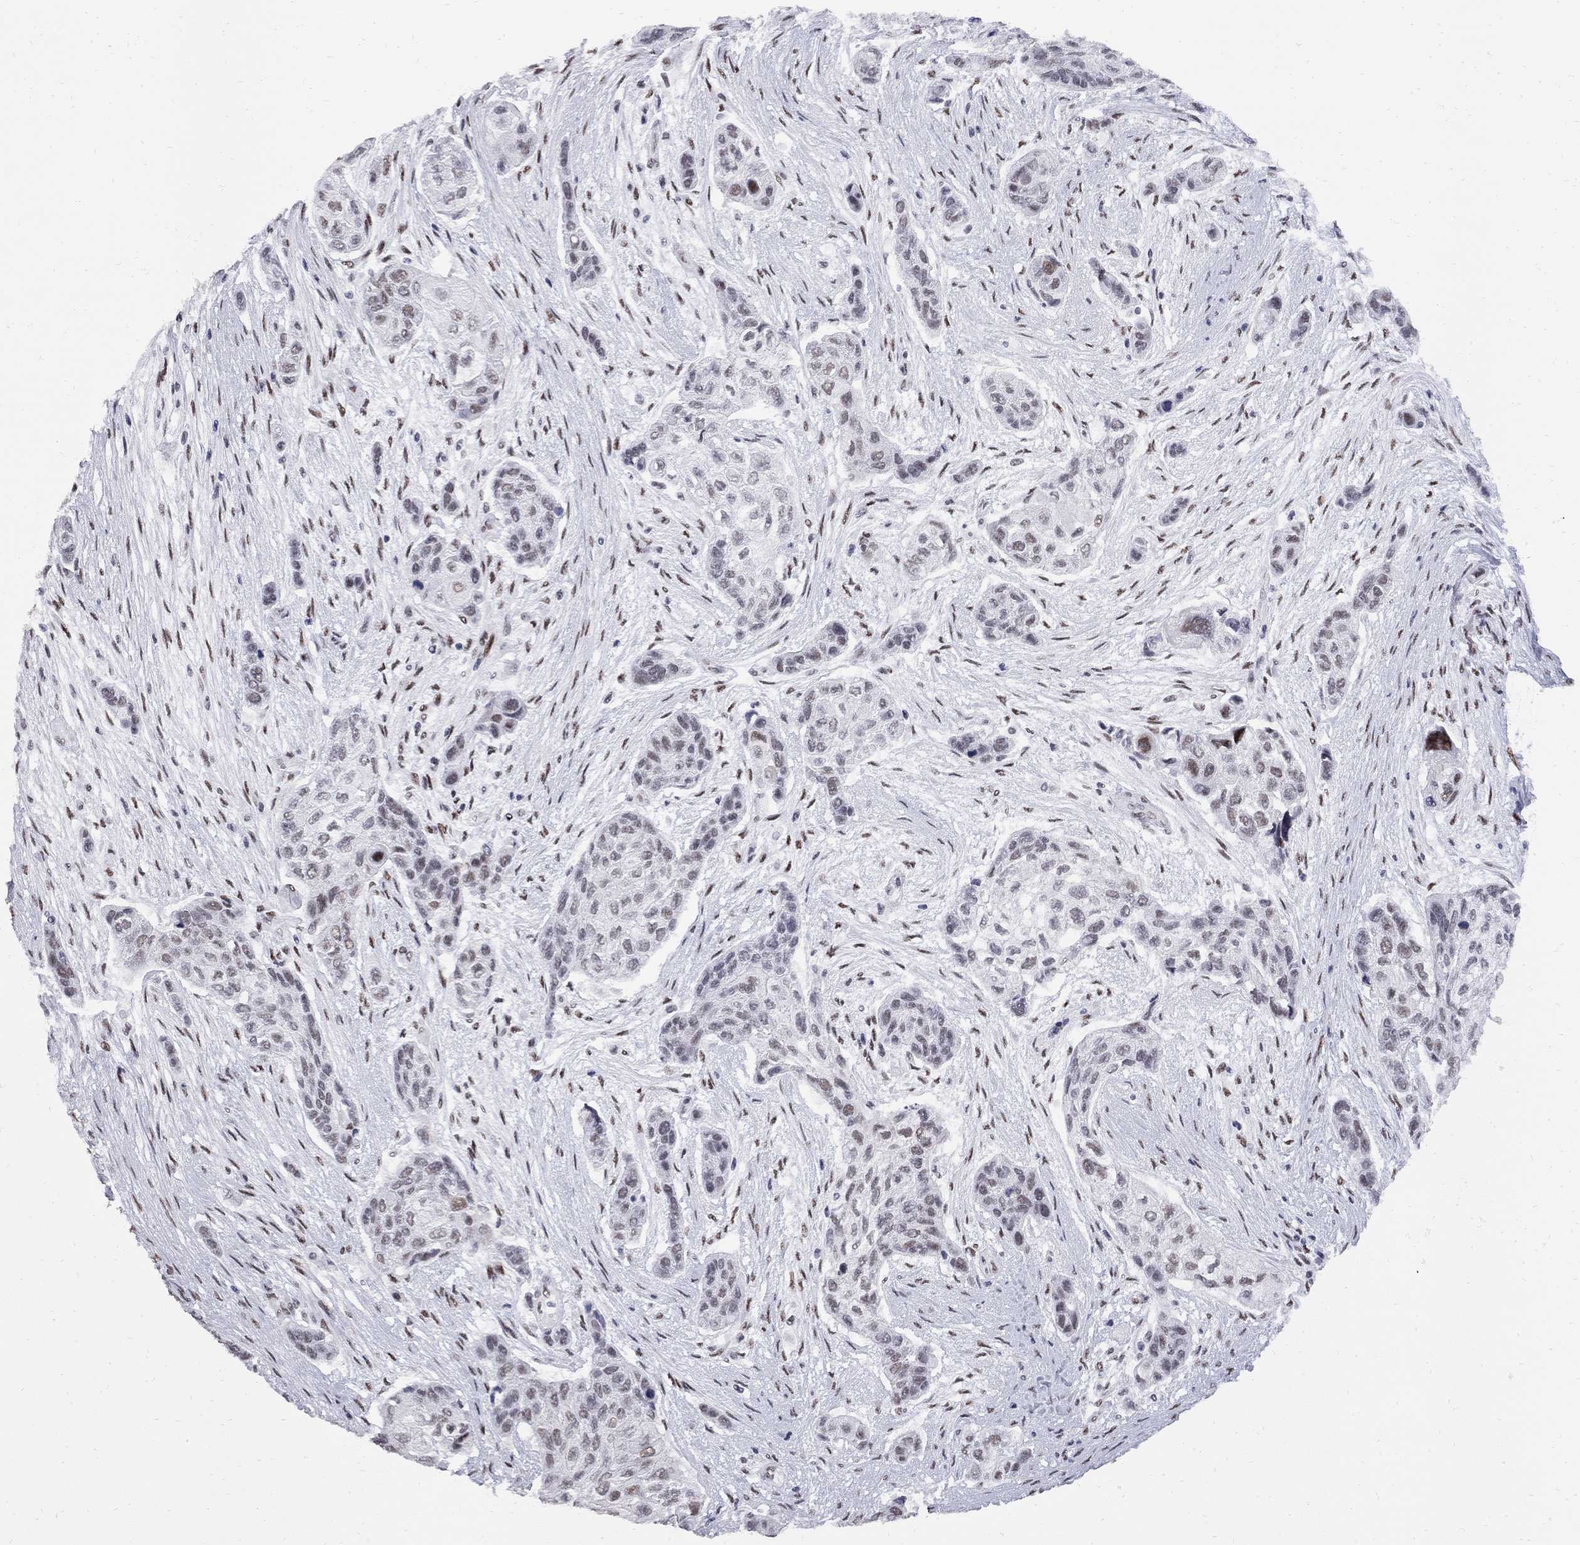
{"staining": {"intensity": "moderate", "quantity": "<25%", "location": "nuclear"}, "tissue": "lung cancer", "cell_type": "Tumor cells", "image_type": "cancer", "snomed": [{"axis": "morphology", "description": "Squamous cell carcinoma, NOS"}, {"axis": "topography", "description": "Lung"}], "caption": "Immunohistochemistry (IHC) photomicrograph of human squamous cell carcinoma (lung) stained for a protein (brown), which demonstrates low levels of moderate nuclear staining in approximately <25% of tumor cells.", "gene": "ZBTB47", "patient": {"sex": "male", "age": 69}}